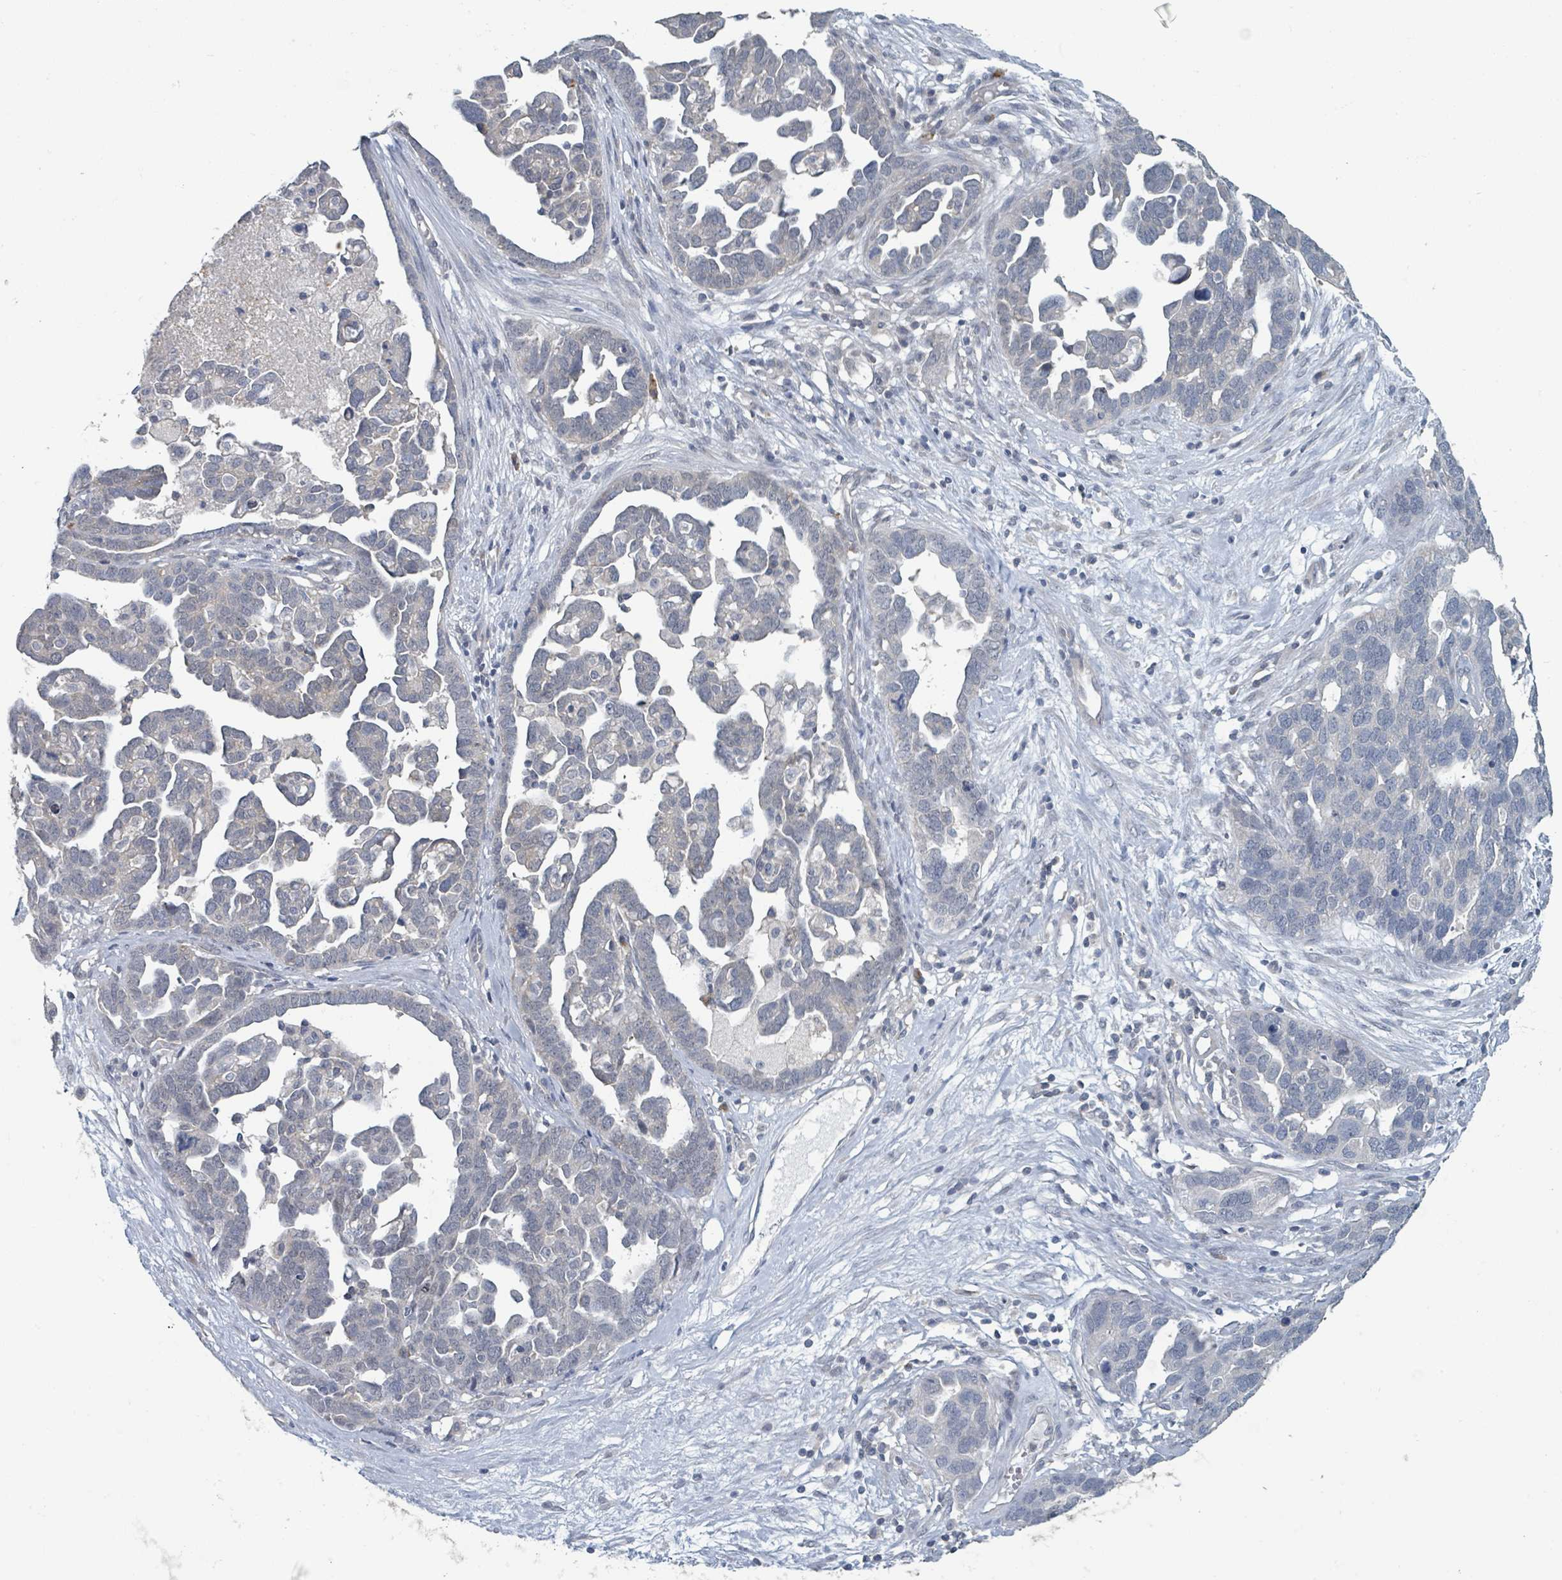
{"staining": {"intensity": "negative", "quantity": "none", "location": "none"}, "tissue": "ovarian cancer", "cell_type": "Tumor cells", "image_type": "cancer", "snomed": [{"axis": "morphology", "description": "Cystadenocarcinoma, serous, NOS"}, {"axis": "topography", "description": "Ovary"}], "caption": "Tumor cells show no significant protein expression in serous cystadenocarcinoma (ovarian).", "gene": "ANKRD55", "patient": {"sex": "female", "age": 54}}